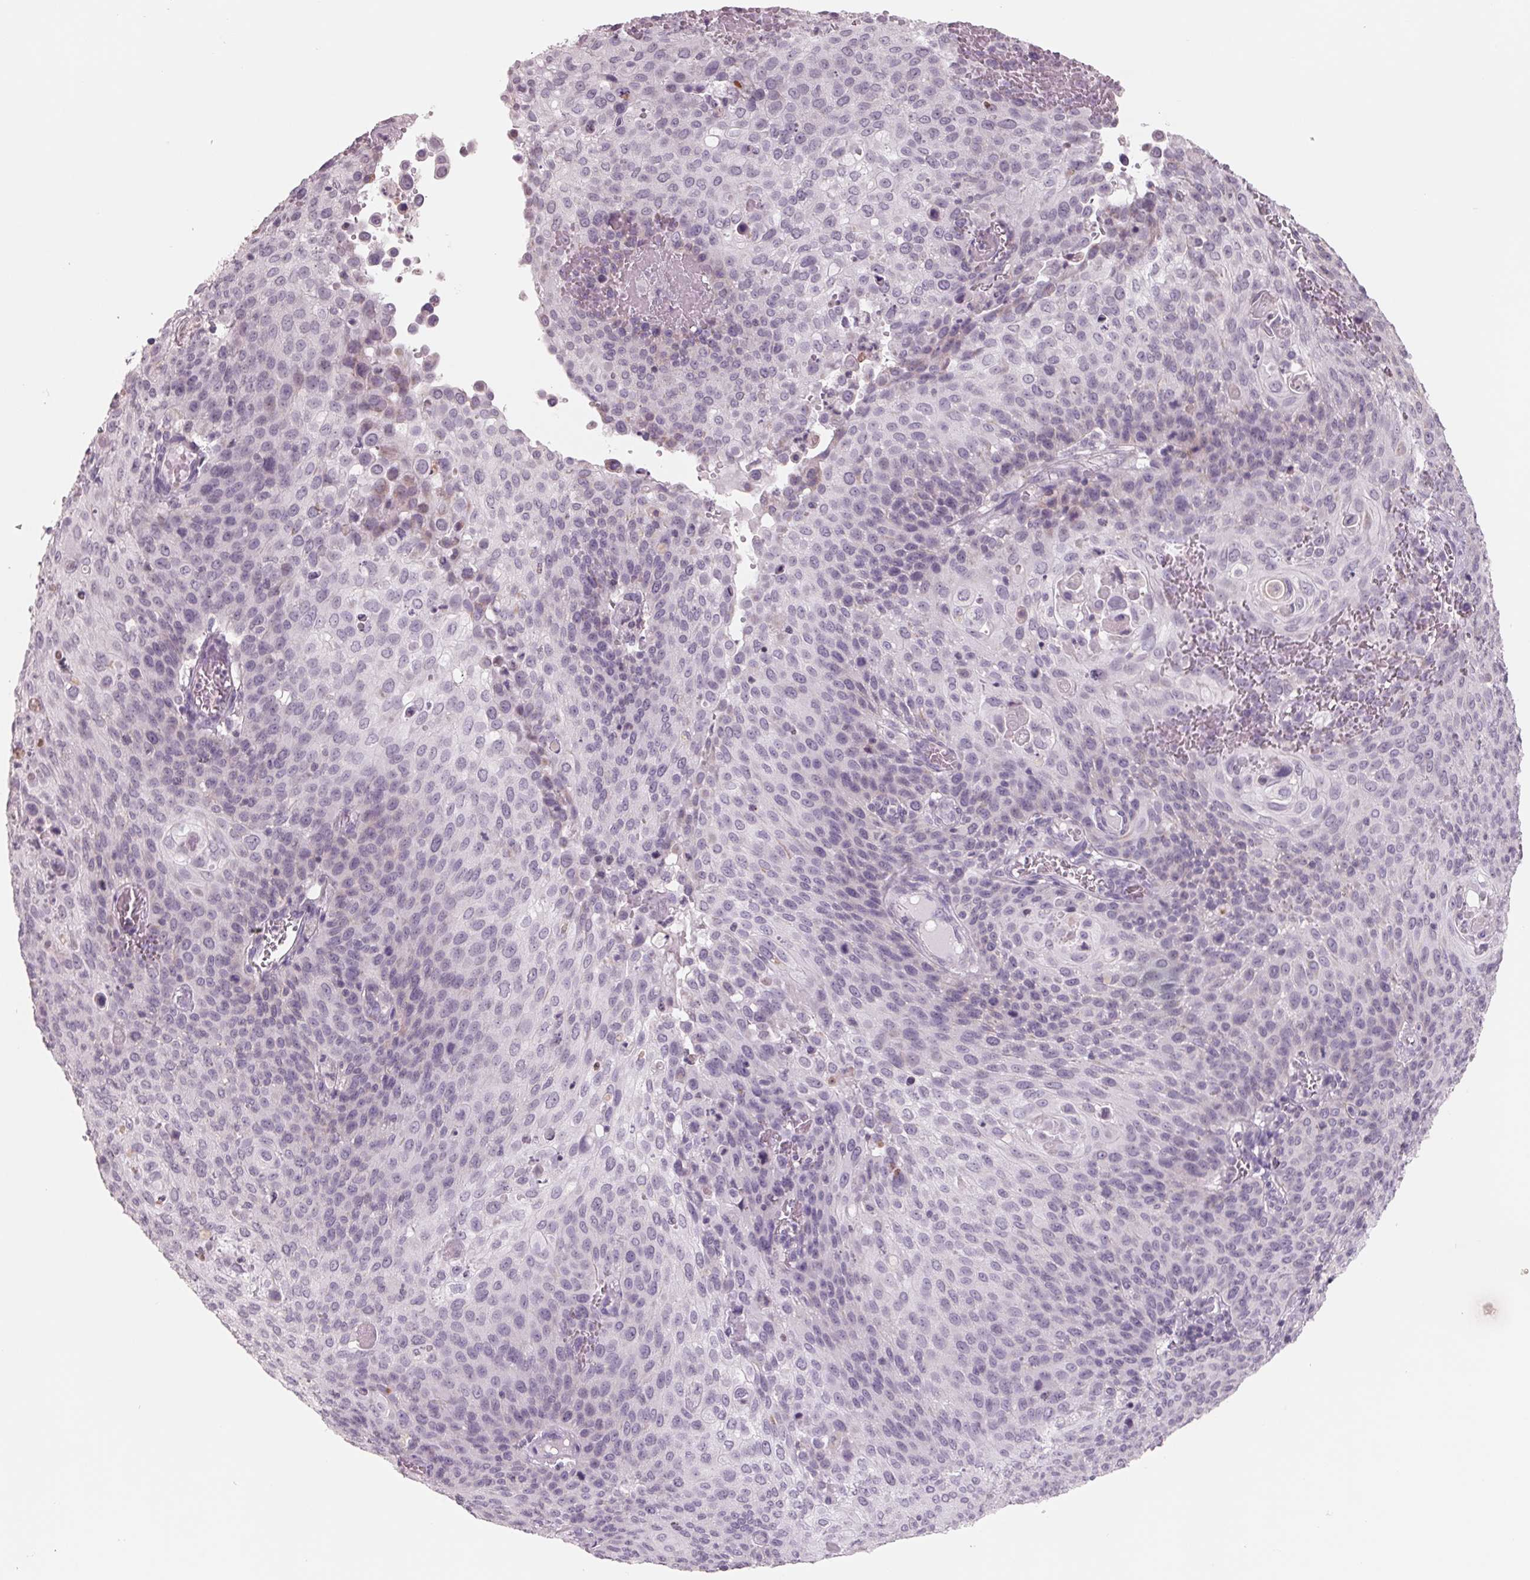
{"staining": {"intensity": "negative", "quantity": "none", "location": "none"}, "tissue": "cervical cancer", "cell_type": "Tumor cells", "image_type": "cancer", "snomed": [{"axis": "morphology", "description": "Squamous cell carcinoma, NOS"}, {"axis": "topography", "description": "Cervix"}], "caption": "A histopathology image of cervical squamous cell carcinoma stained for a protein exhibits no brown staining in tumor cells.", "gene": "FTCD", "patient": {"sex": "female", "age": 65}}